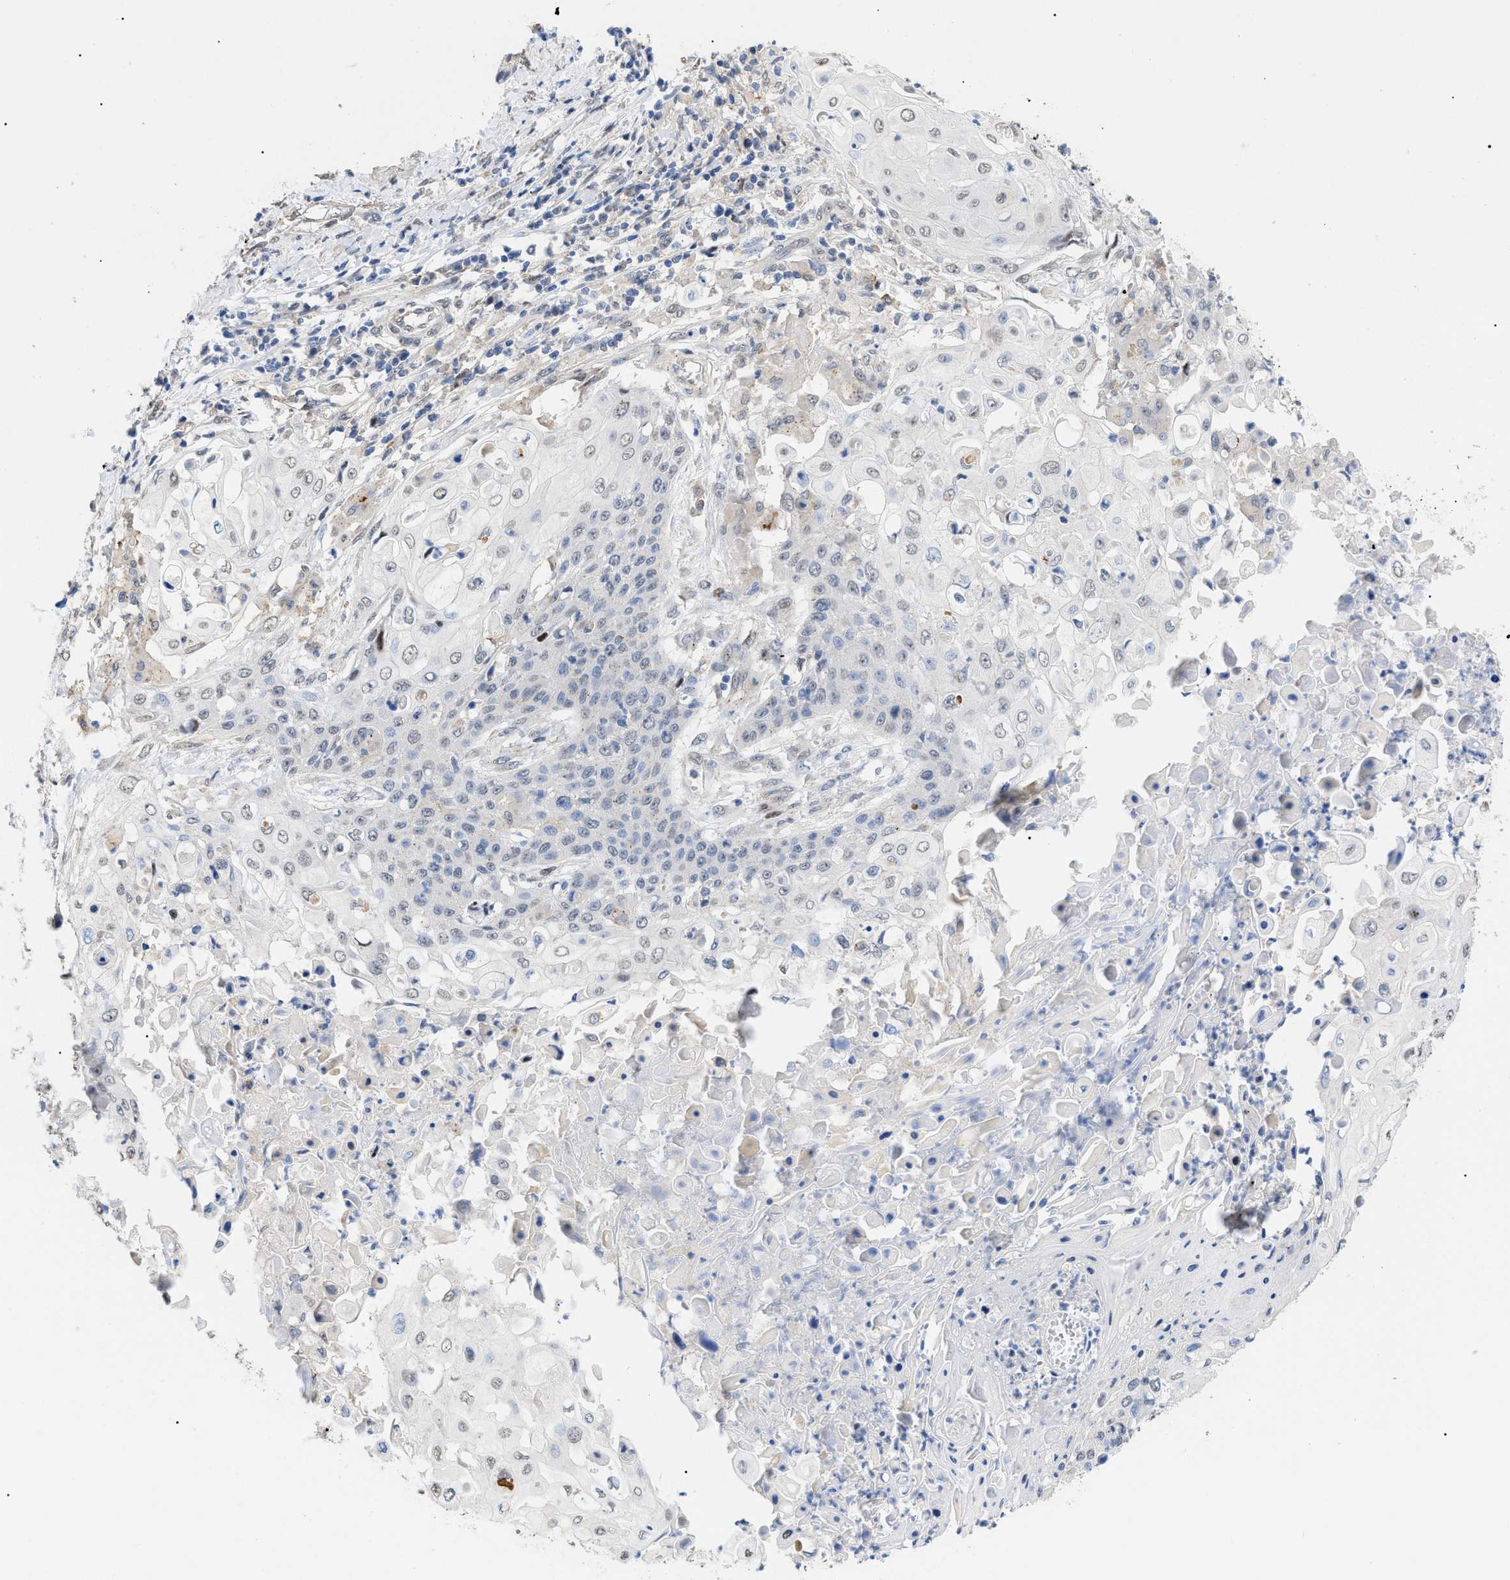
{"staining": {"intensity": "negative", "quantity": "none", "location": "none"}, "tissue": "cervical cancer", "cell_type": "Tumor cells", "image_type": "cancer", "snomed": [{"axis": "morphology", "description": "Squamous cell carcinoma, NOS"}, {"axis": "topography", "description": "Cervix"}], "caption": "An immunohistochemistry histopathology image of cervical cancer (squamous cell carcinoma) is shown. There is no staining in tumor cells of cervical cancer (squamous cell carcinoma).", "gene": "SFXN5", "patient": {"sex": "female", "age": 39}}